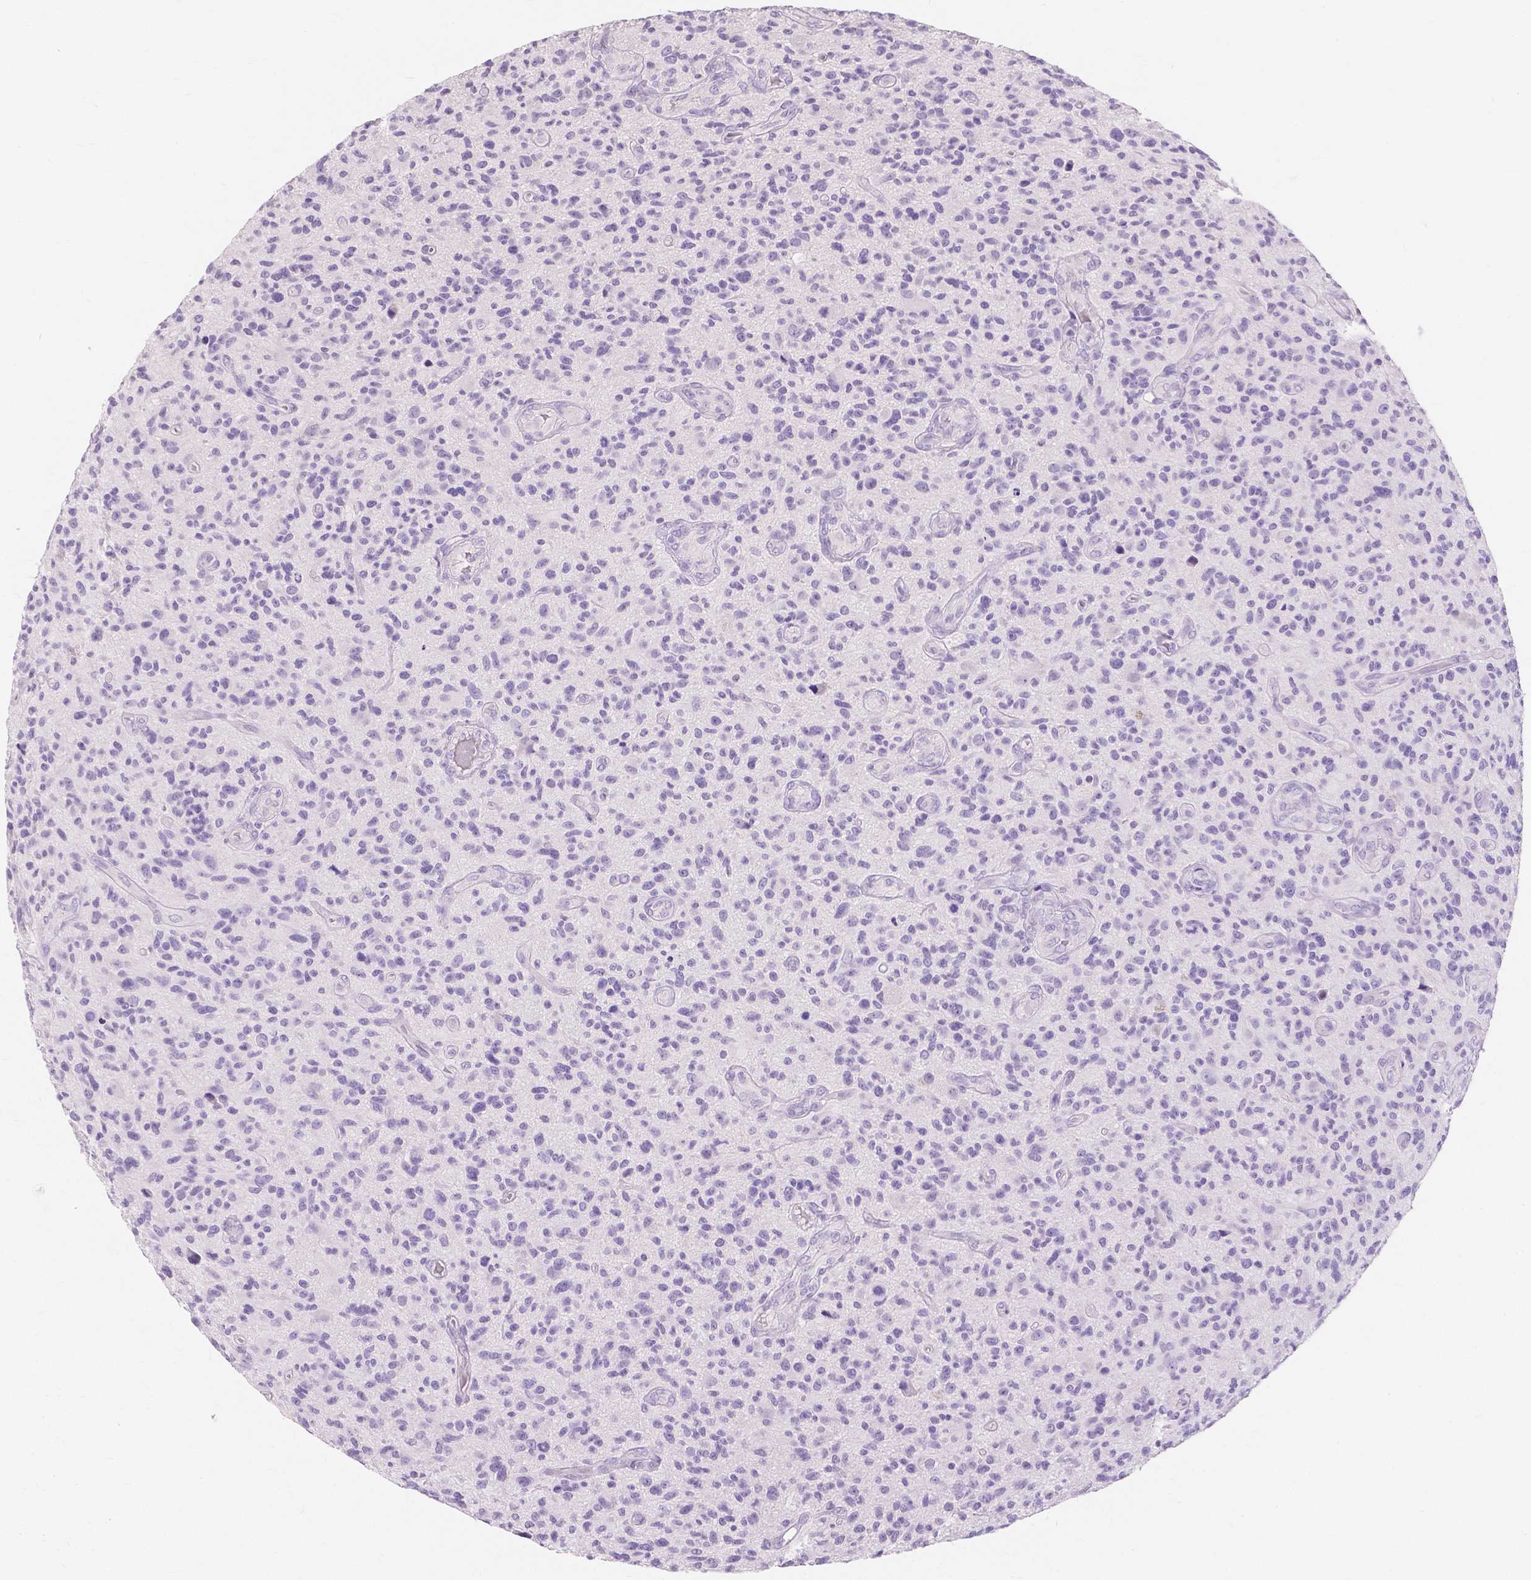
{"staining": {"intensity": "negative", "quantity": "none", "location": "none"}, "tissue": "glioma", "cell_type": "Tumor cells", "image_type": "cancer", "snomed": [{"axis": "morphology", "description": "Glioma, malignant, High grade"}, {"axis": "topography", "description": "Brain"}], "caption": "Tumor cells show no significant staining in glioma.", "gene": "MUC12", "patient": {"sex": "male", "age": 47}}